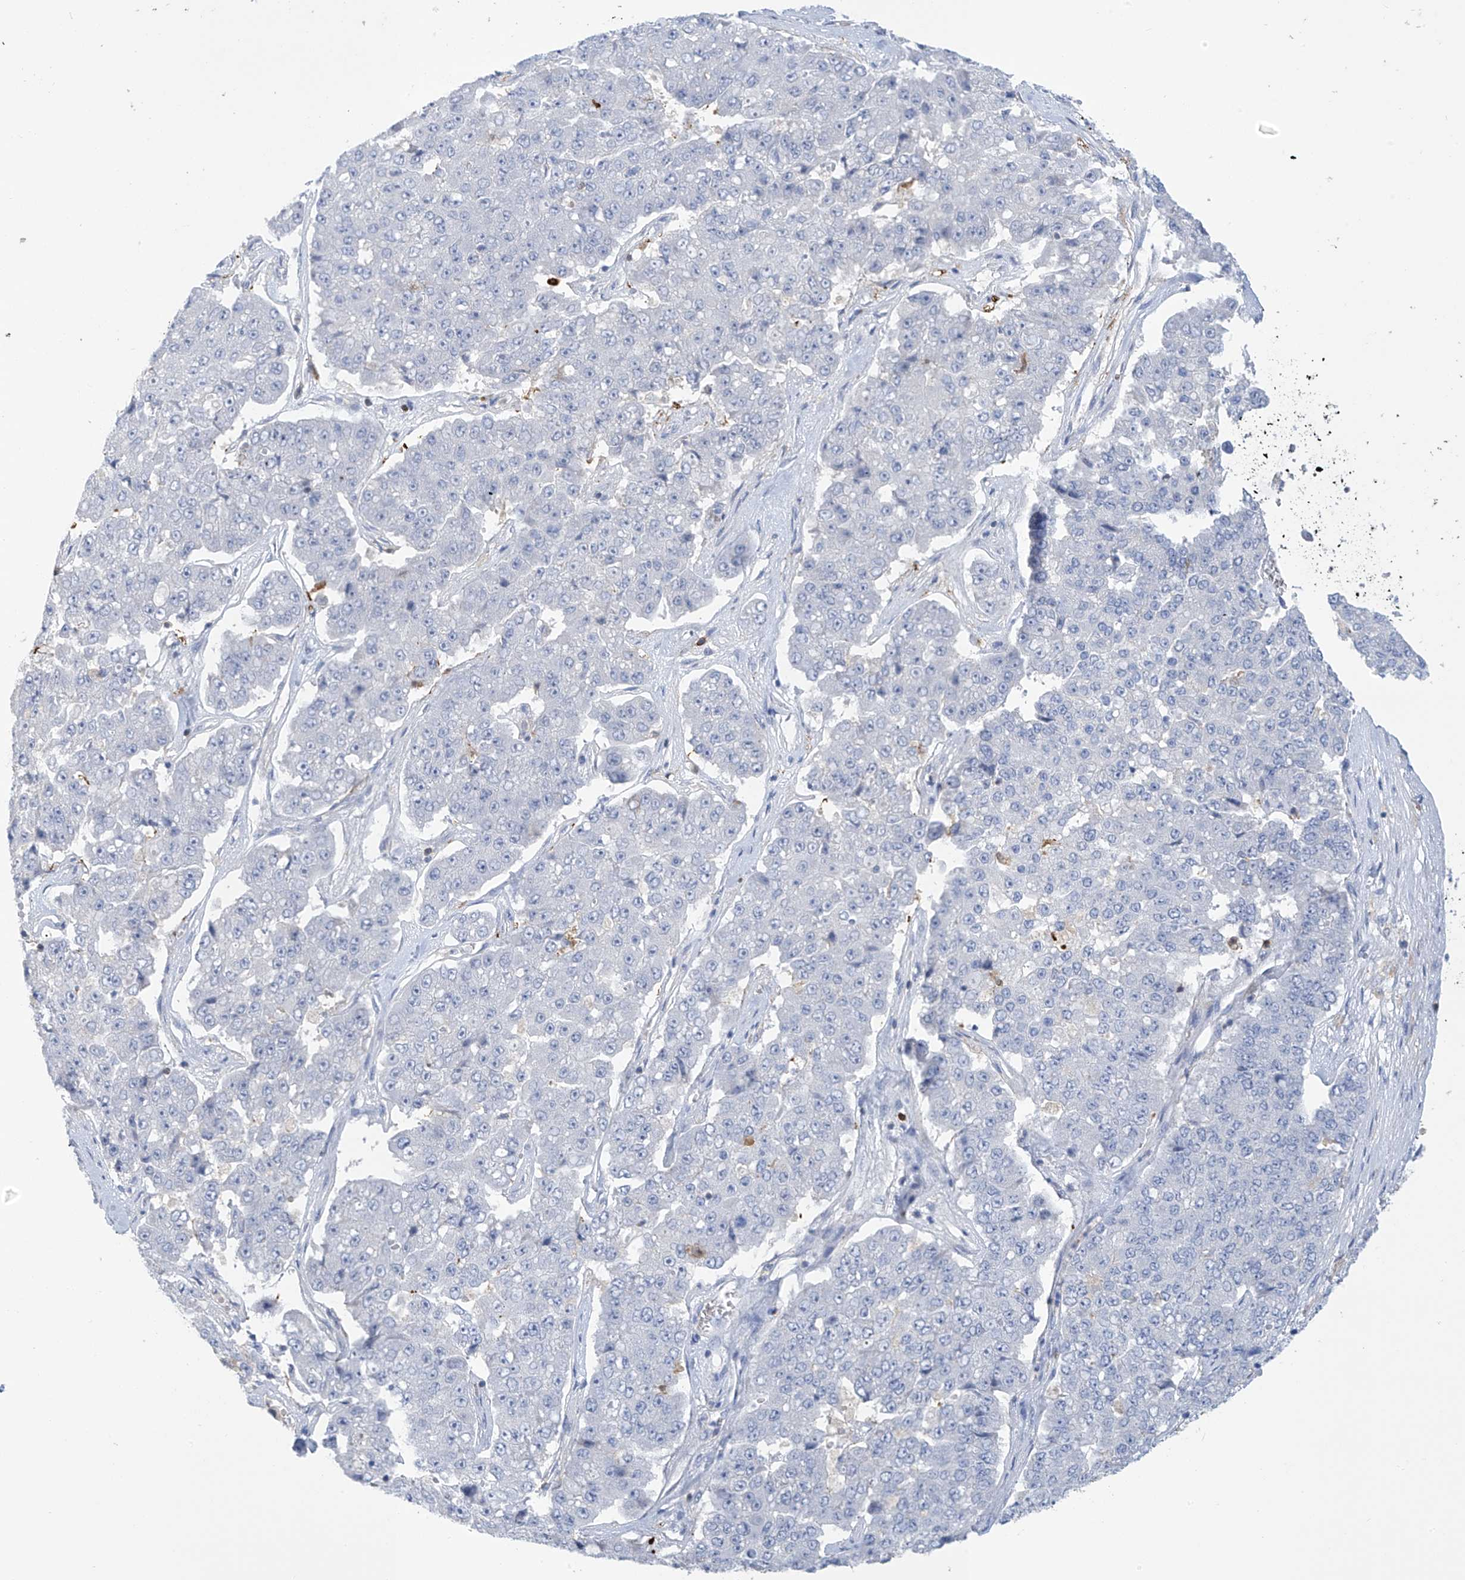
{"staining": {"intensity": "negative", "quantity": "none", "location": "none"}, "tissue": "pancreatic cancer", "cell_type": "Tumor cells", "image_type": "cancer", "snomed": [{"axis": "morphology", "description": "Adenocarcinoma, NOS"}, {"axis": "topography", "description": "Pancreas"}], "caption": "This is a image of IHC staining of adenocarcinoma (pancreatic), which shows no staining in tumor cells. The staining is performed using DAB brown chromogen with nuclei counter-stained in using hematoxylin.", "gene": "TRMT2B", "patient": {"sex": "male", "age": 50}}